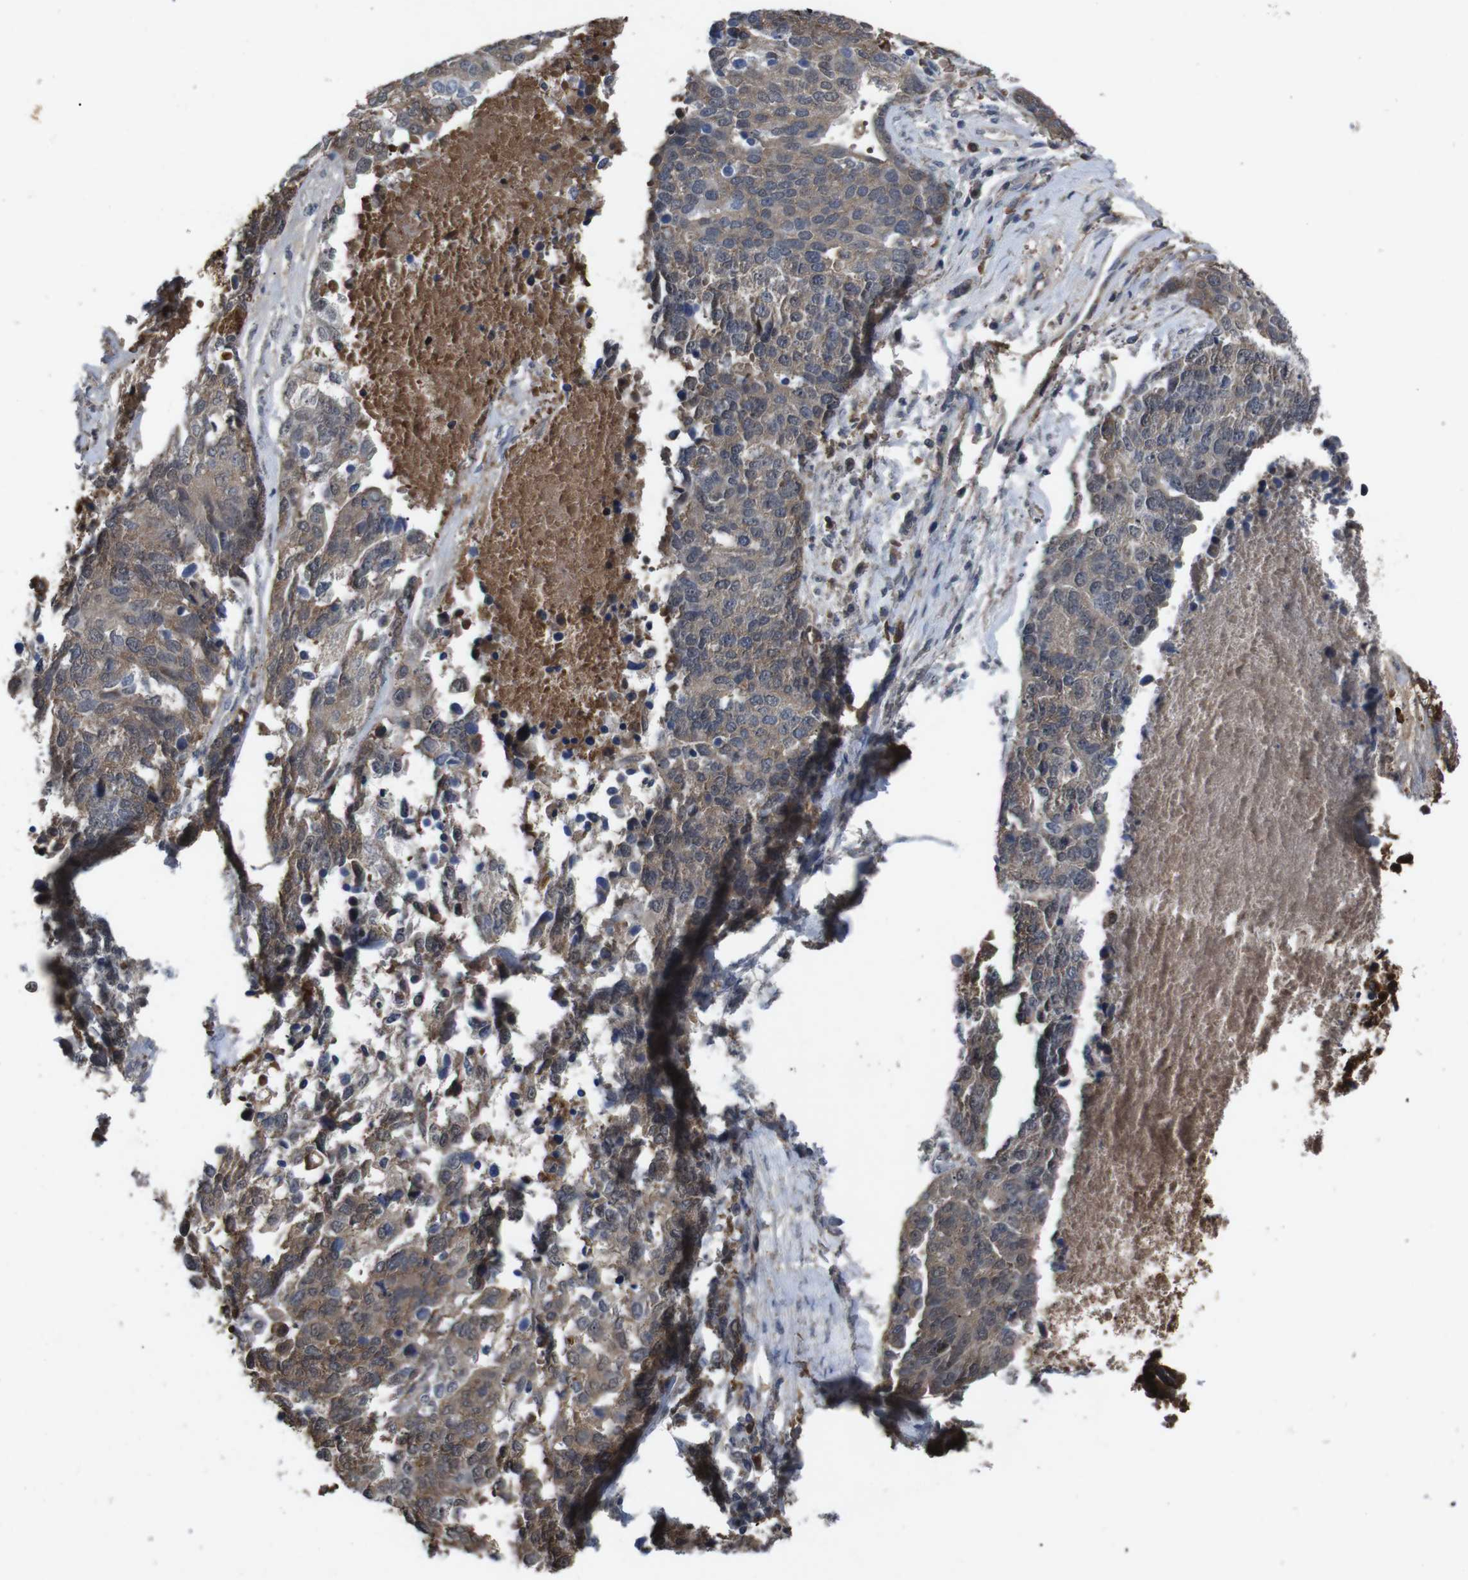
{"staining": {"intensity": "moderate", "quantity": ">75%", "location": "cytoplasmic/membranous"}, "tissue": "ovarian cancer", "cell_type": "Tumor cells", "image_type": "cancer", "snomed": [{"axis": "morphology", "description": "Cystadenocarcinoma, serous, NOS"}, {"axis": "topography", "description": "Ovary"}], "caption": "The immunohistochemical stain labels moderate cytoplasmic/membranous staining in tumor cells of ovarian serous cystadenocarcinoma tissue. (Stains: DAB (3,3'-diaminobenzidine) in brown, nuclei in blue, Microscopy: brightfield microscopy at high magnification).", "gene": "SPTB", "patient": {"sex": "female", "age": 44}}